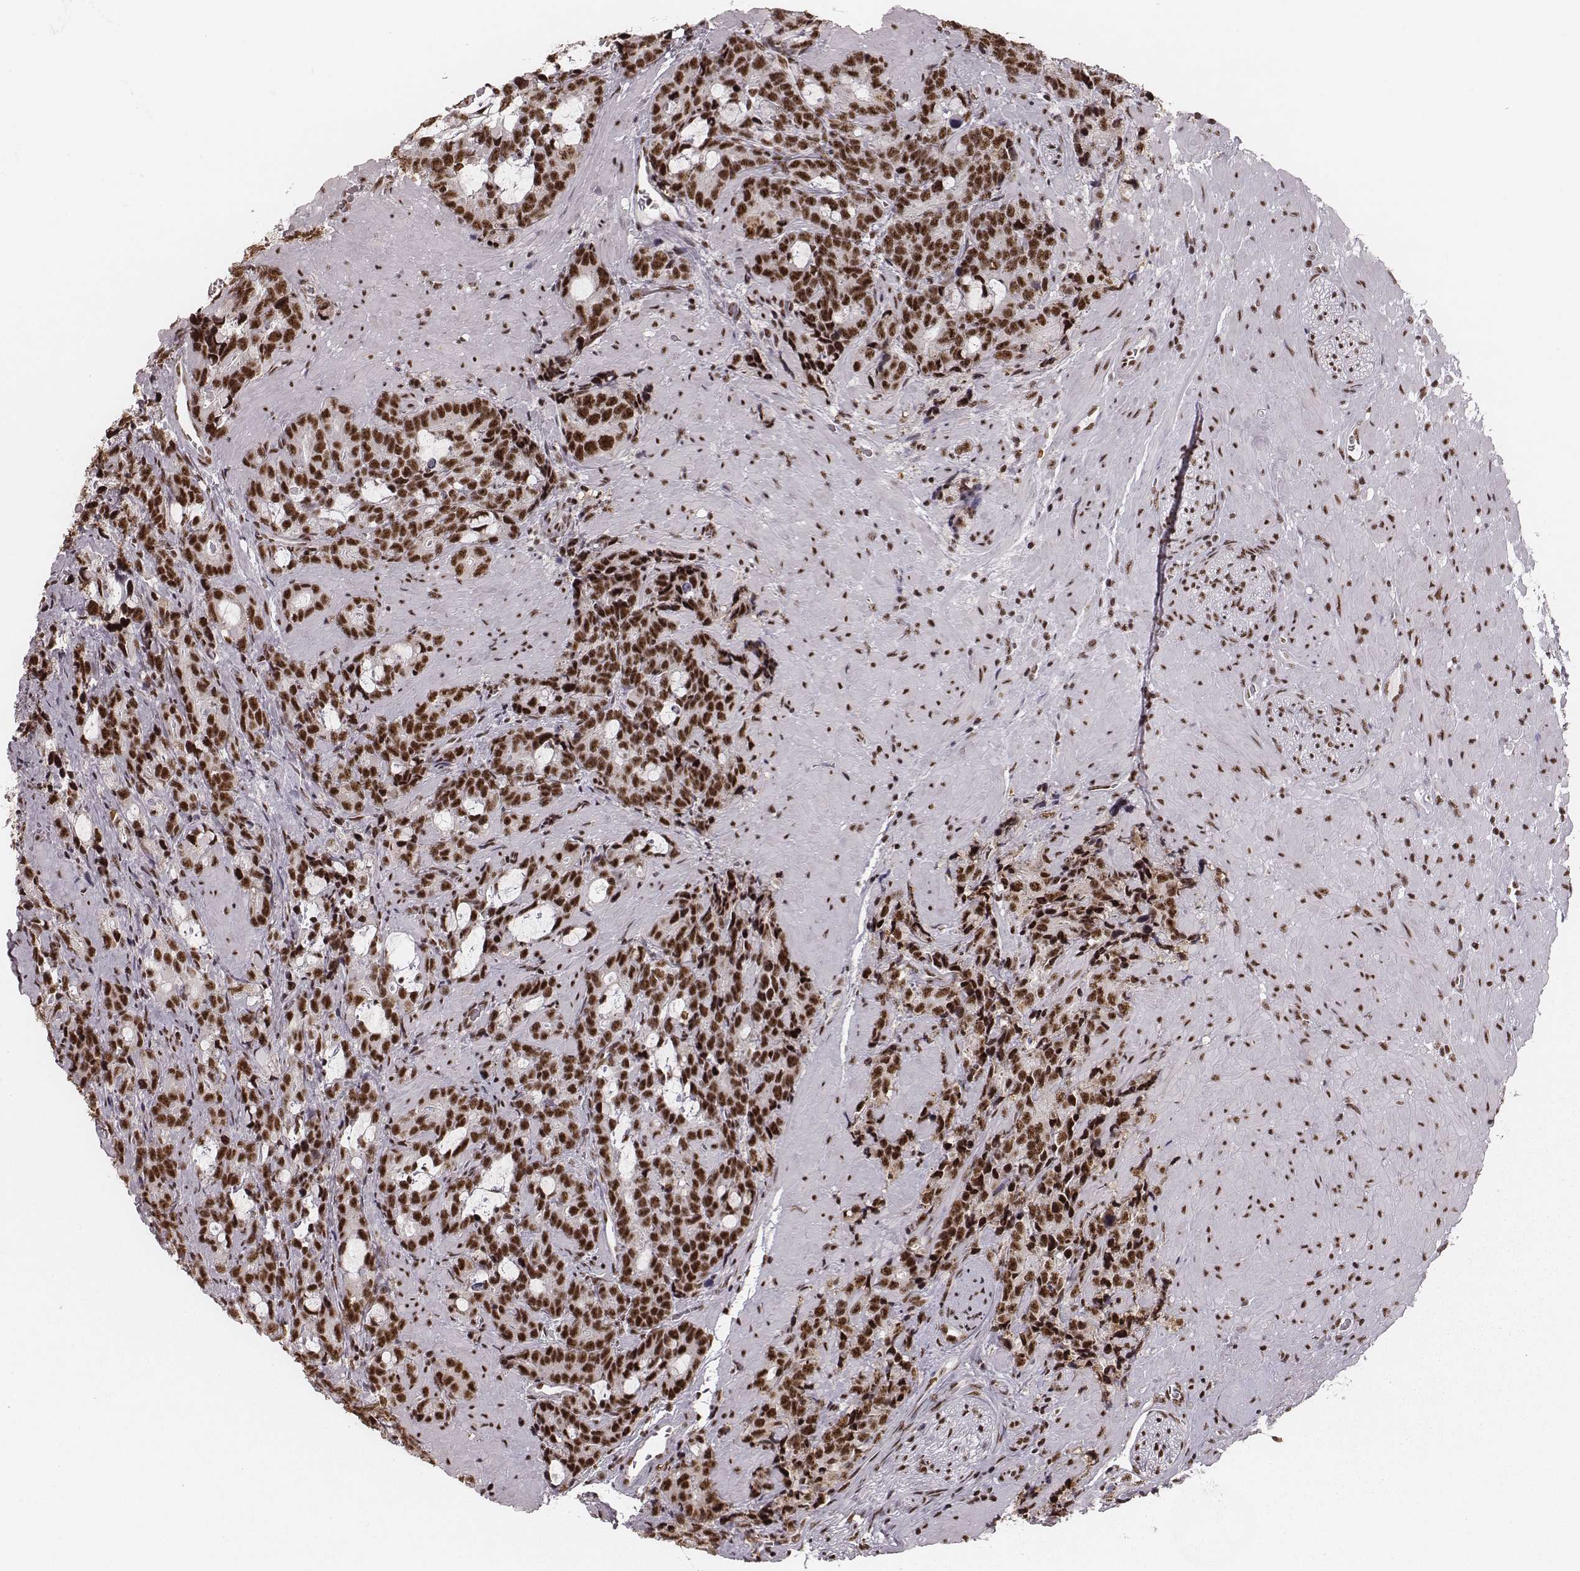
{"staining": {"intensity": "strong", "quantity": ">75%", "location": "nuclear"}, "tissue": "prostate cancer", "cell_type": "Tumor cells", "image_type": "cancer", "snomed": [{"axis": "morphology", "description": "Adenocarcinoma, High grade"}, {"axis": "topography", "description": "Prostate"}], "caption": "Prostate cancer stained with DAB immunohistochemistry displays high levels of strong nuclear staining in approximately >75% of tumor cells.", "gene": "LUC7L", "patient": {"sex": "male", "age": 74}}